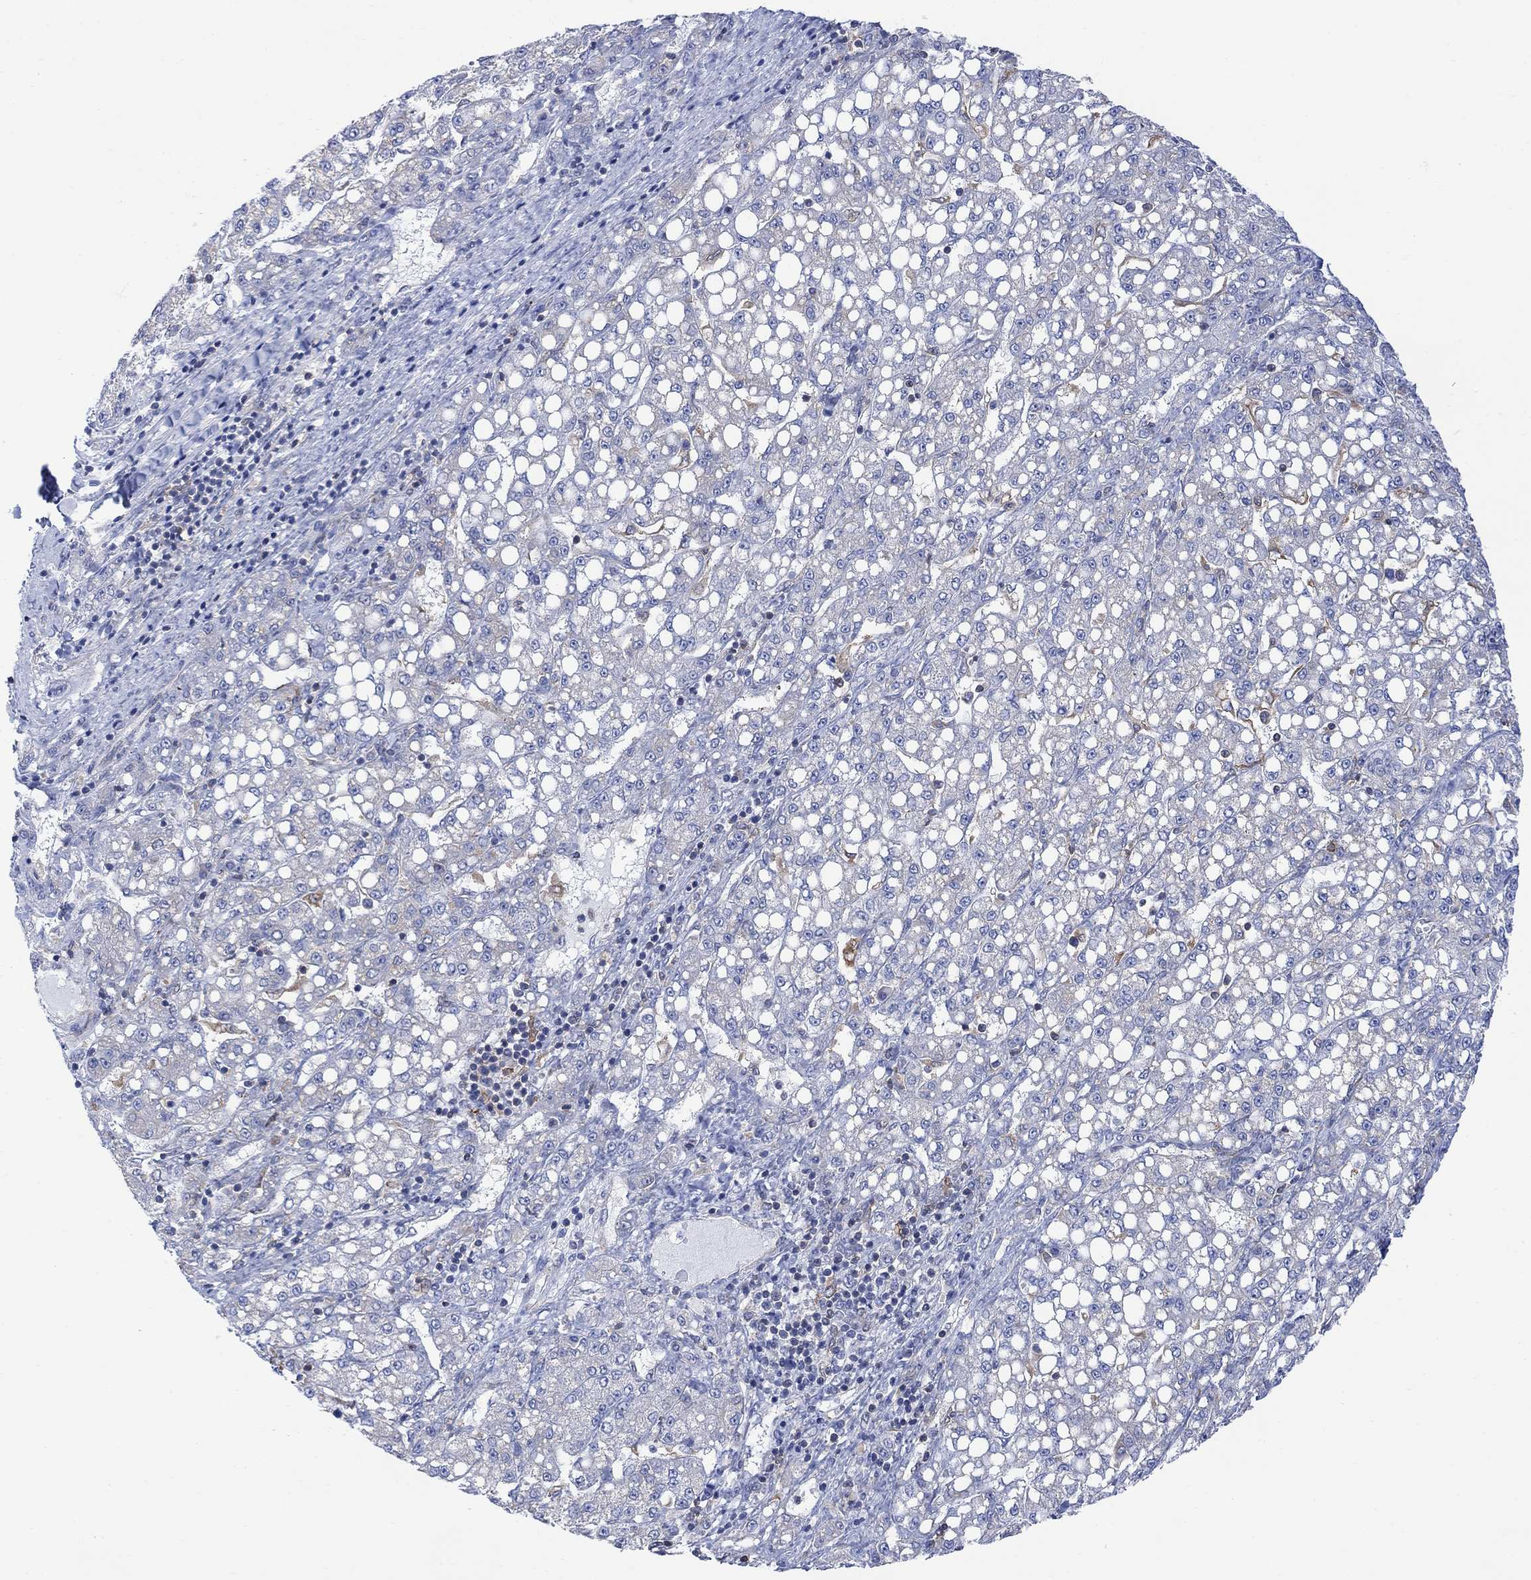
{"staining": {"intensity": "negative", "quantity": "none", "location": "none"}, "tissue": "liver cancer", "cell_type": "Tumor cells", "image_type": "cancer", "snomed": [{"axis": "morphology", "description": "Carcinoma, Hepatocellular, NOS"}, {"axis": "topography", "description": "Liver"}], "caption": "Tumor cells show no significant positivity in liver hepatocellular carcinoma. Brightfield microscopy of immunohistochemistry stained with DAB (3,3'-diaminobenzidine) (brown) and hematoxylin (blue), captured at high magnification.", "gene": "GBP5", "patient": {"sex": "female", "age": 65}}